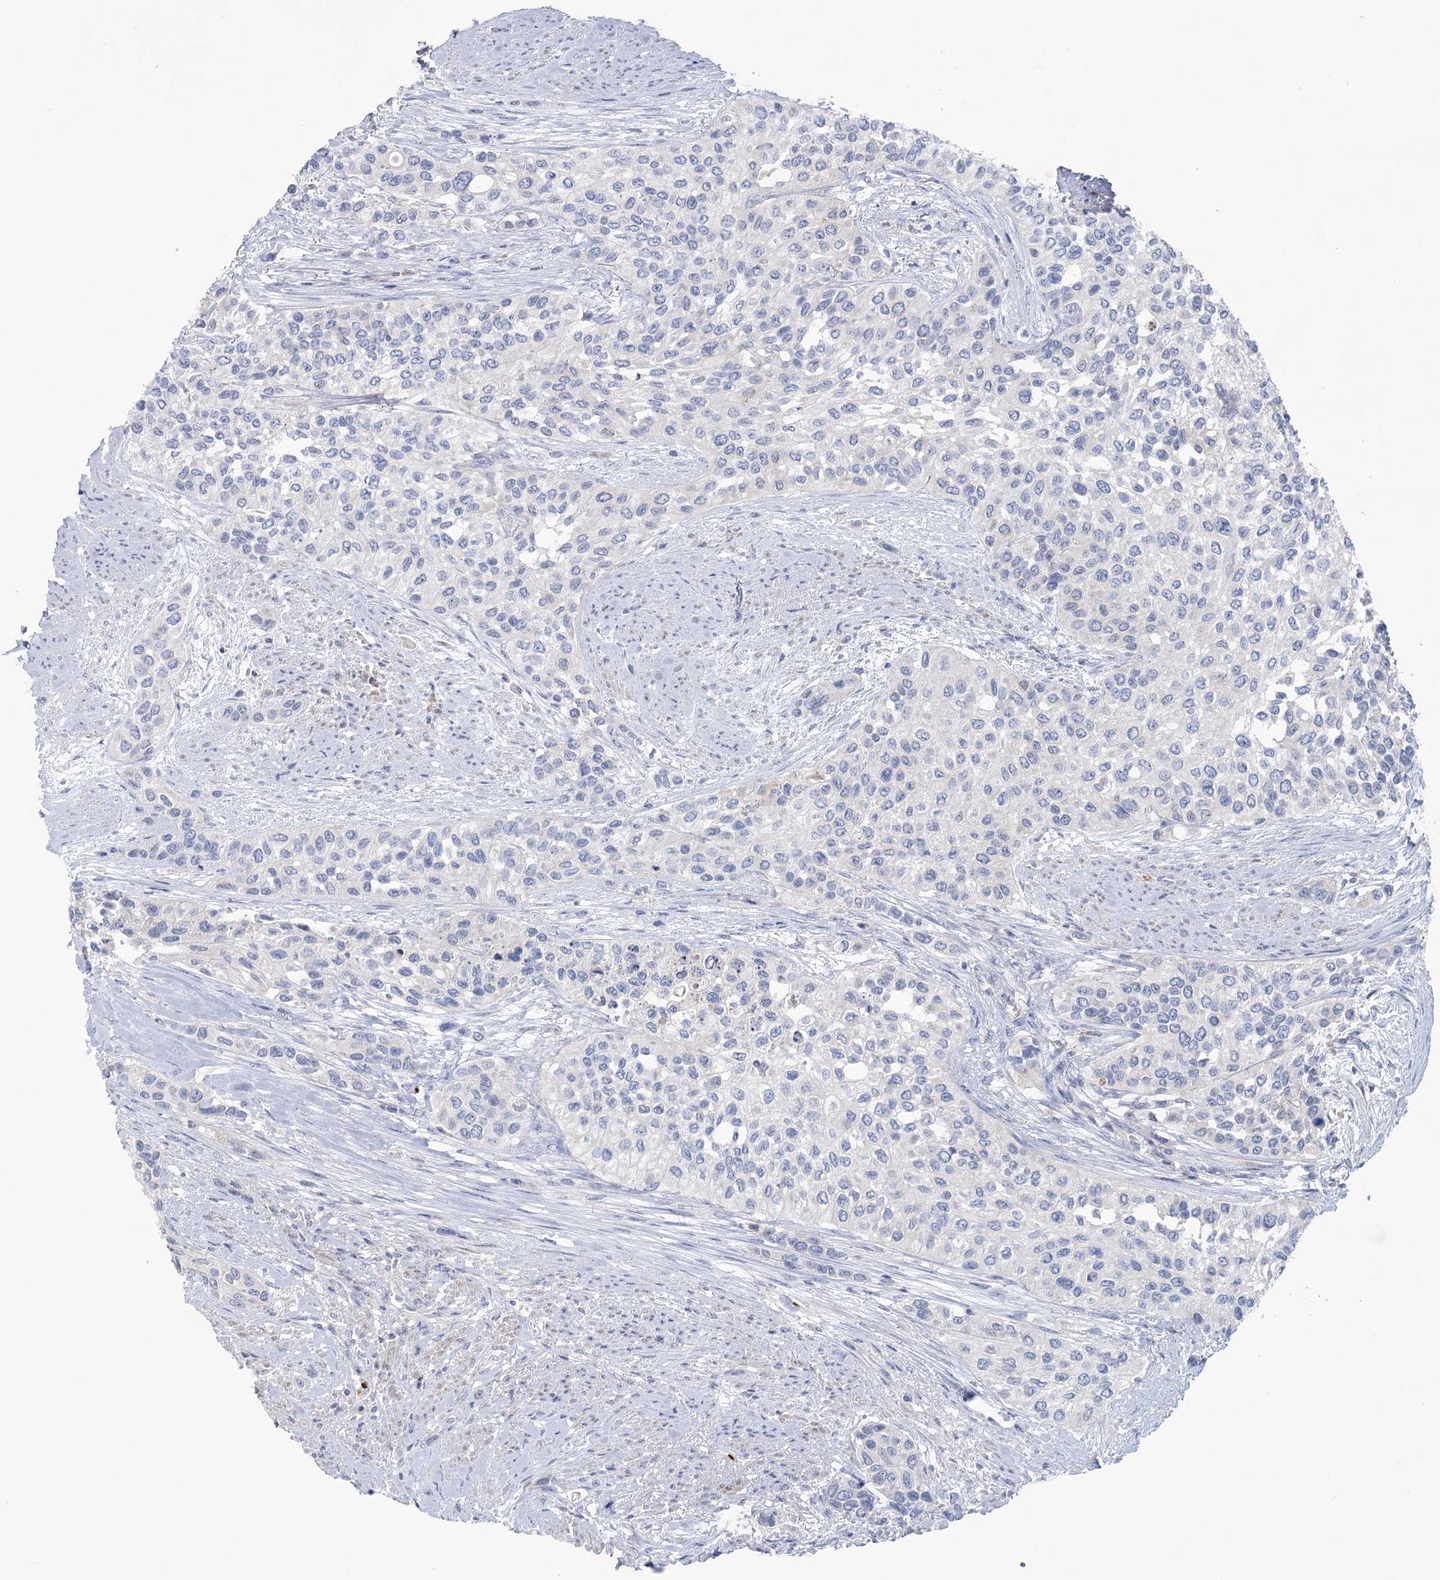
{"staining": {"intensity": "negative", "quantity": "none", "location": "none"}, "tissue": "urothelial cancer", "cell_type": "Tumor cells", "image_type": "cancer", "snomed": [{"axis": "morphology", "description": "Normal tissue, NOS"}, {"axis": "morphology", "description": "Urothelial carcinoma, High grade"}, {"axis": "topography", "description": "Vascular tissue"}, {"axis": "topography", "description": "Urinary bladder"}], "caption": "IHC photomicrograph of human urothelial cancer stained for a protein (brown), which shows no positivity in tumor cells.", "gene": "MTCH2", "patient": {"sex": "female", "age": 56}}